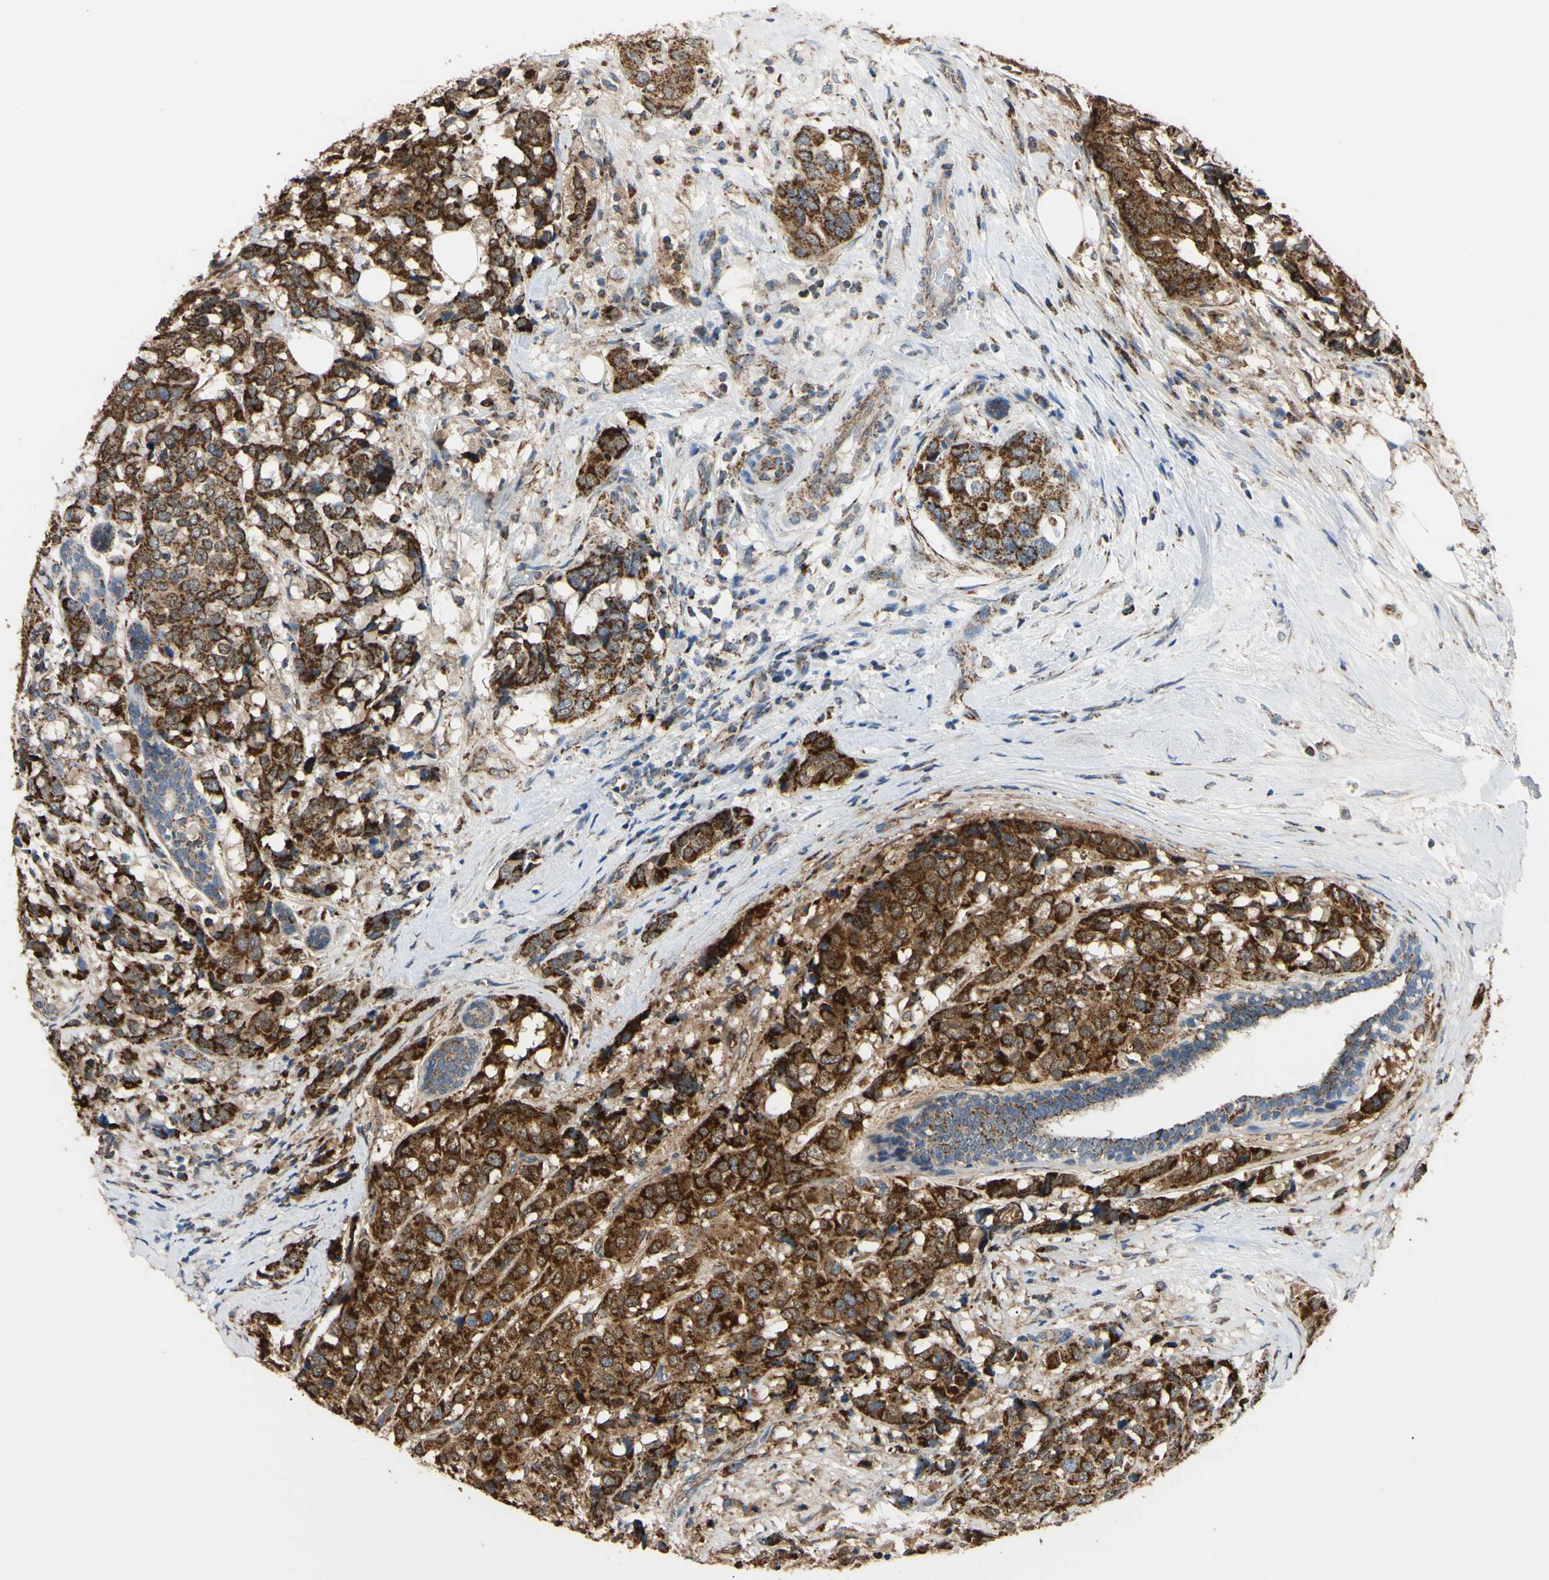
{"staining": {"intensity": "strong", "quantity": ">75%", "location": "cytoplasmic/membranous"}, "tissue": "breast cancer", "cell_type": "Tumor cells", "image_type": "cancer", "snomed": [{"axis": "morphology", "description": "Lobular carcinoma"}, {"axis": "topography", "description": "Breast"}], "caption": "A brown stain shows strong cytoplasmic/membranous staining of a protein in human lobular carcinoma (breast) tumor cells. (DAB (3,3'-diaminobenzidine) IHC with brightfield microscopy, high magnification).", "gene": "CLPP", "patient": {"sex": "female", "age": 59}}